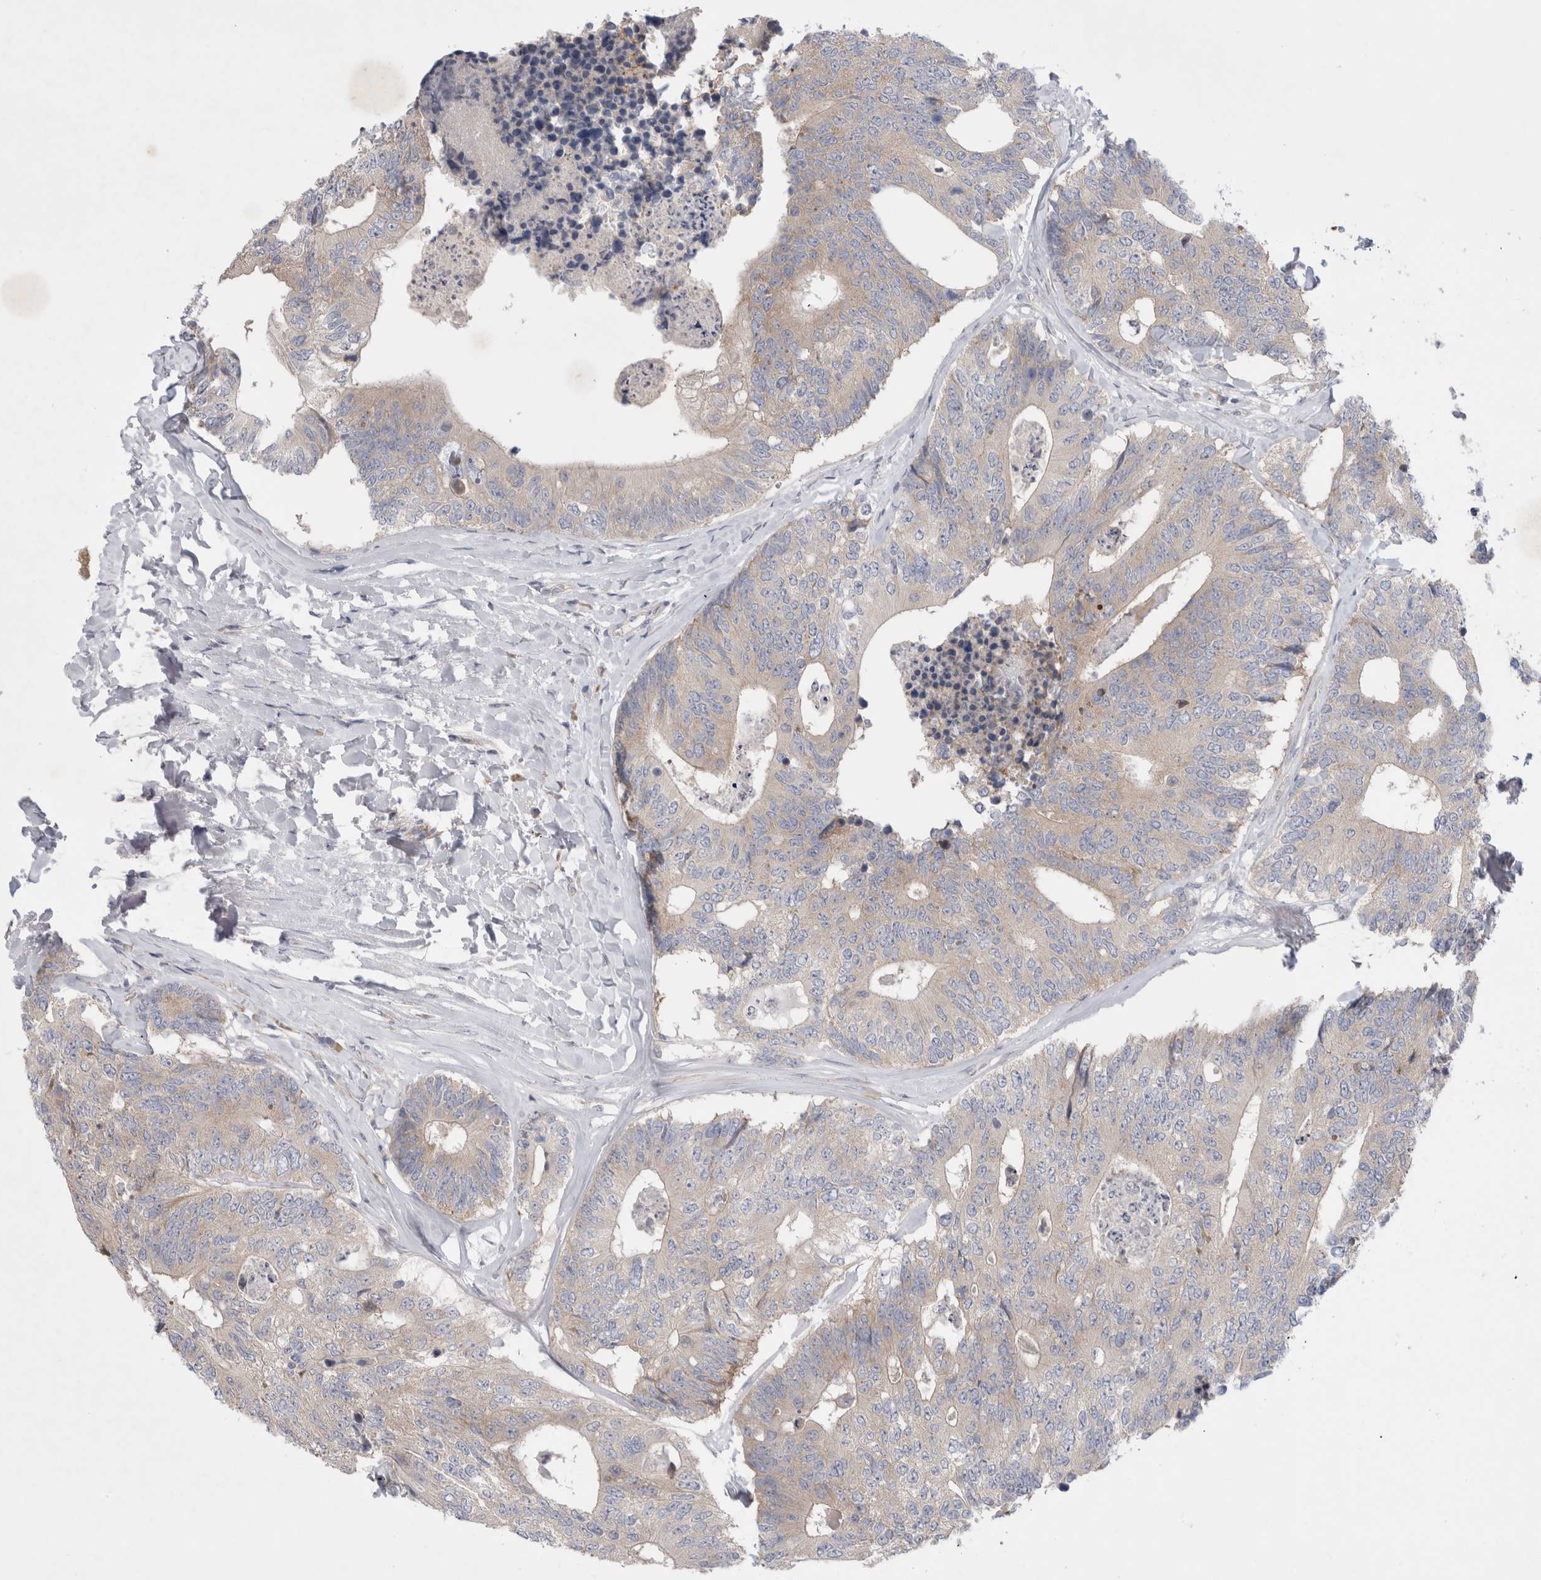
{"staining": {"intensity": "weak", "quantity": "<25%", "location": "cytoplasmic/membranous"}, "tissue": "colorectal cancer", "cell_type": "Tumor cells", "image_type": "cancer", "snomed": [{"axis": "morphology", "description": "Adenocarcinoma, NOS"}, {"axis": "topography", "description": "Colon"}], "caption": "Colorectal cancer was stained to show a protein in brown. There is no significant staining in tumor cells. (DAB immunohistochemistry (IHC) visualized using brightfield microscopy, high magnification).", "gene": "RBM12B", "patient": {"sex": "female", "age": 67}}